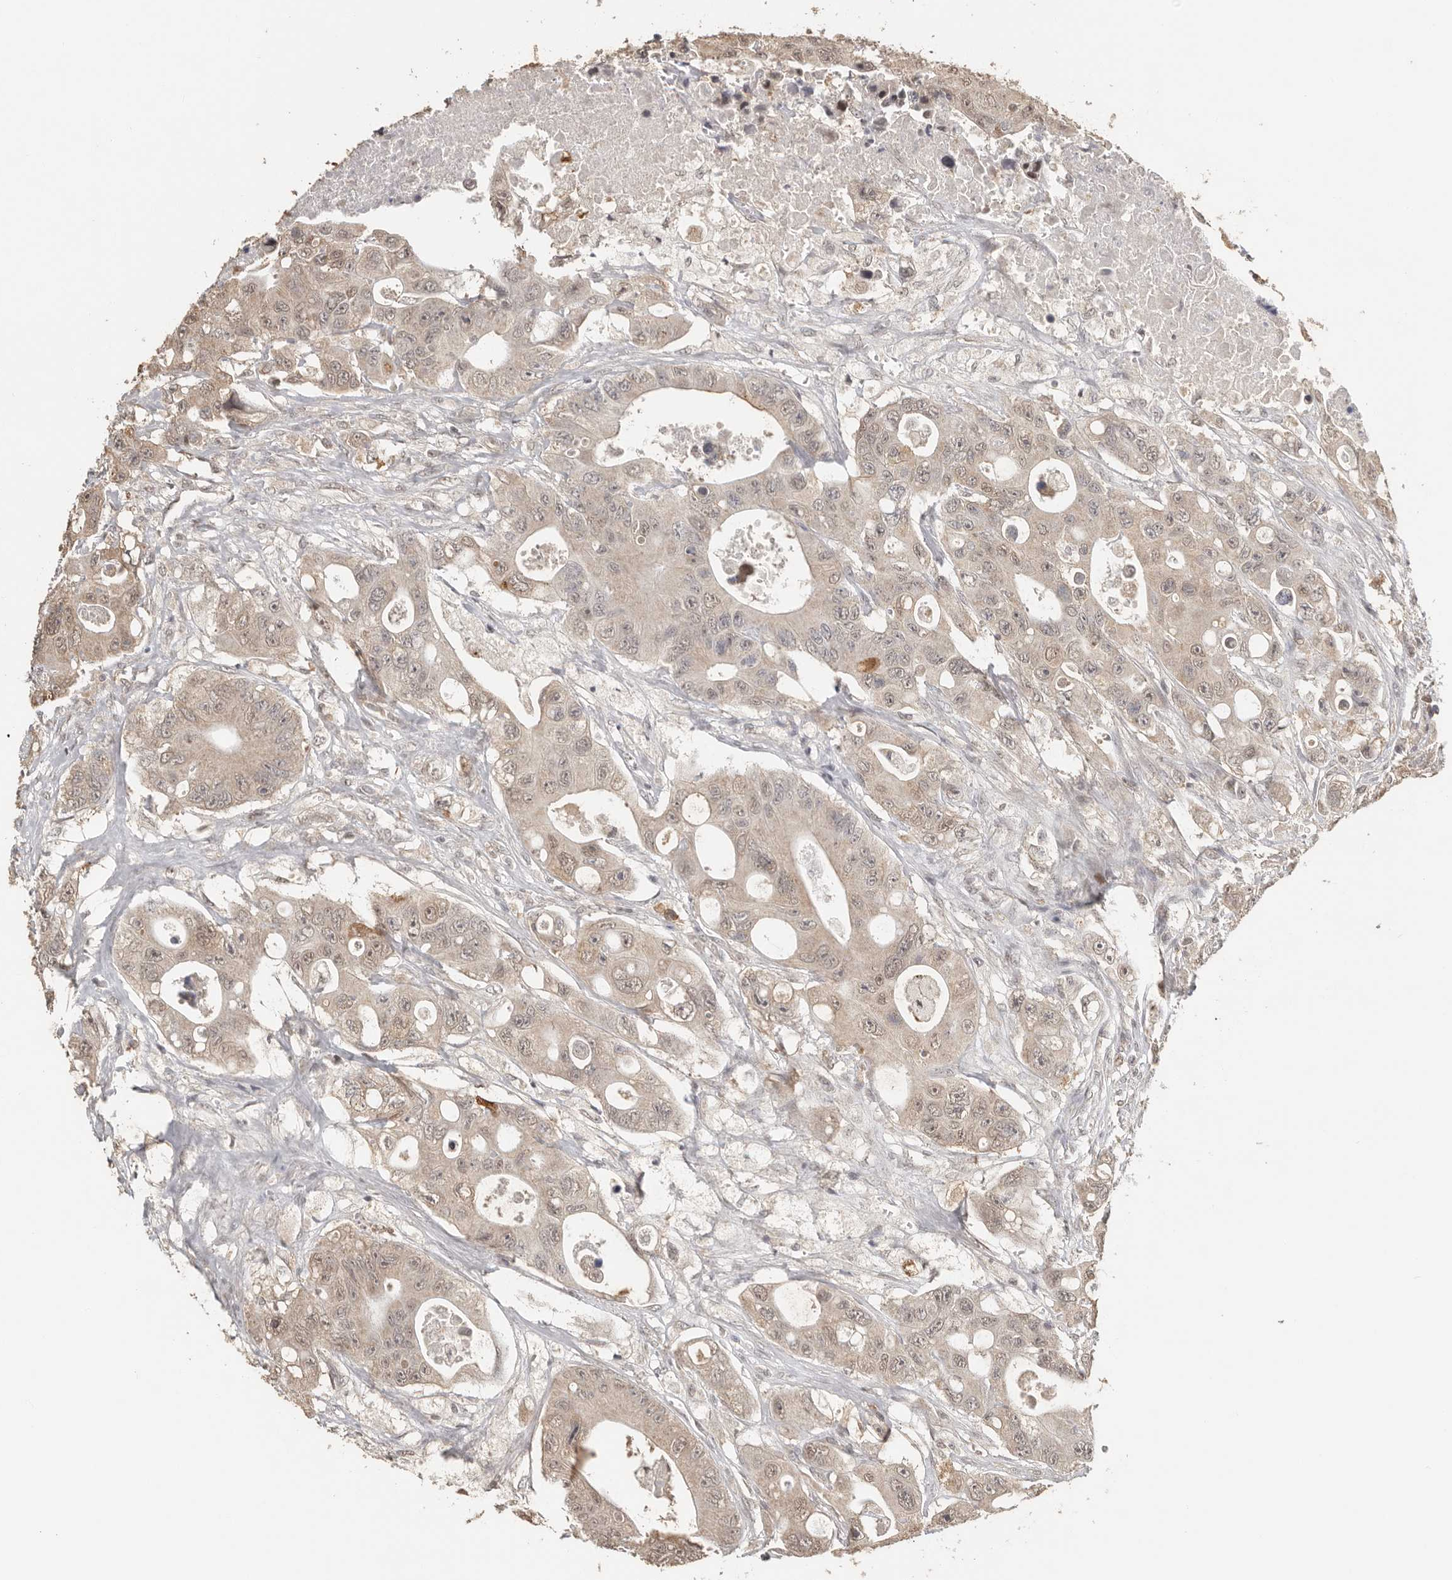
{"staining": {"intensity": "weak", "quantity": ">75%", "location": "cytoplasmic/membranous,nuclear"}, "tissue": "colorectal cancer", "cell_type": "Tumor cells", "image_type": "cancer", "snomed": [{"axis": "morphology", "description": "Adenocarcinoma, NOS"}, {"axis": "topography", "description": "Colon"}], "caption": "IHC (DAB) staining of colorectal cancer exhibits weak cytoplasmic/membranous and nuclear protein expression in about >75% of tumor cells. IHC stains the protein in brown and the nuclei are stained blue.", "gene": "SEC14L1", "patient": {"sex": "female", "age": 46}}